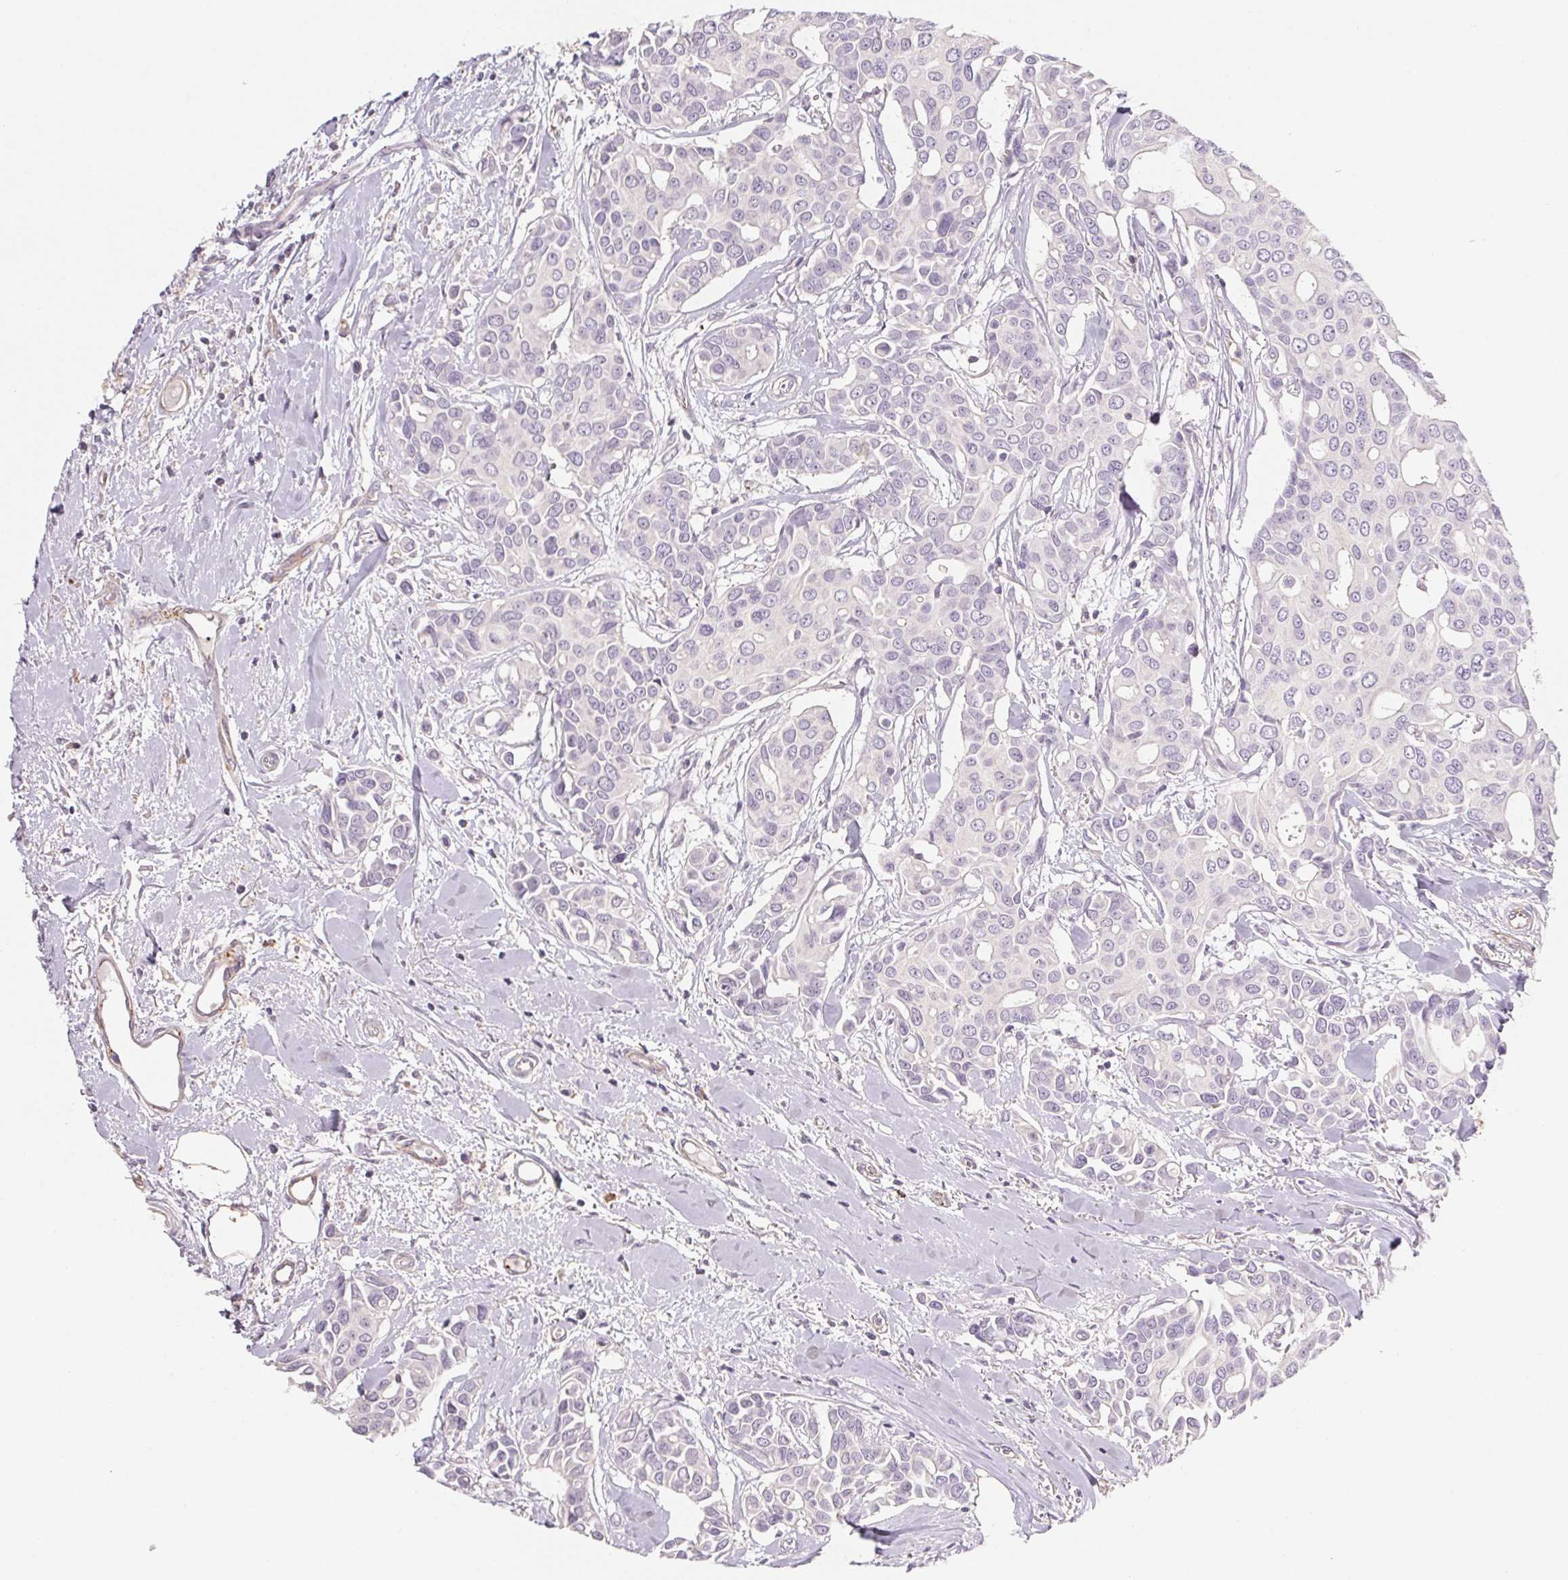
{"staining": {"intensity": "negative", "quantity": "none", "location": "none"}, "tissue": "breast cancer", "cell_type": "Tumor cells", "image_type": "cancer", "snomed": [{"axis": "morphology", "description": "Duct carcinoma"}, {"axis": "topography", "description": "Breast"}], "caption": "This is a micrograph of immunohistochemistry (IHC) staining of breast cancer, which shows no staining in tumor cells.", "gene": "ANKRD13B", "patient": {"sex": "female", "age": 54}}